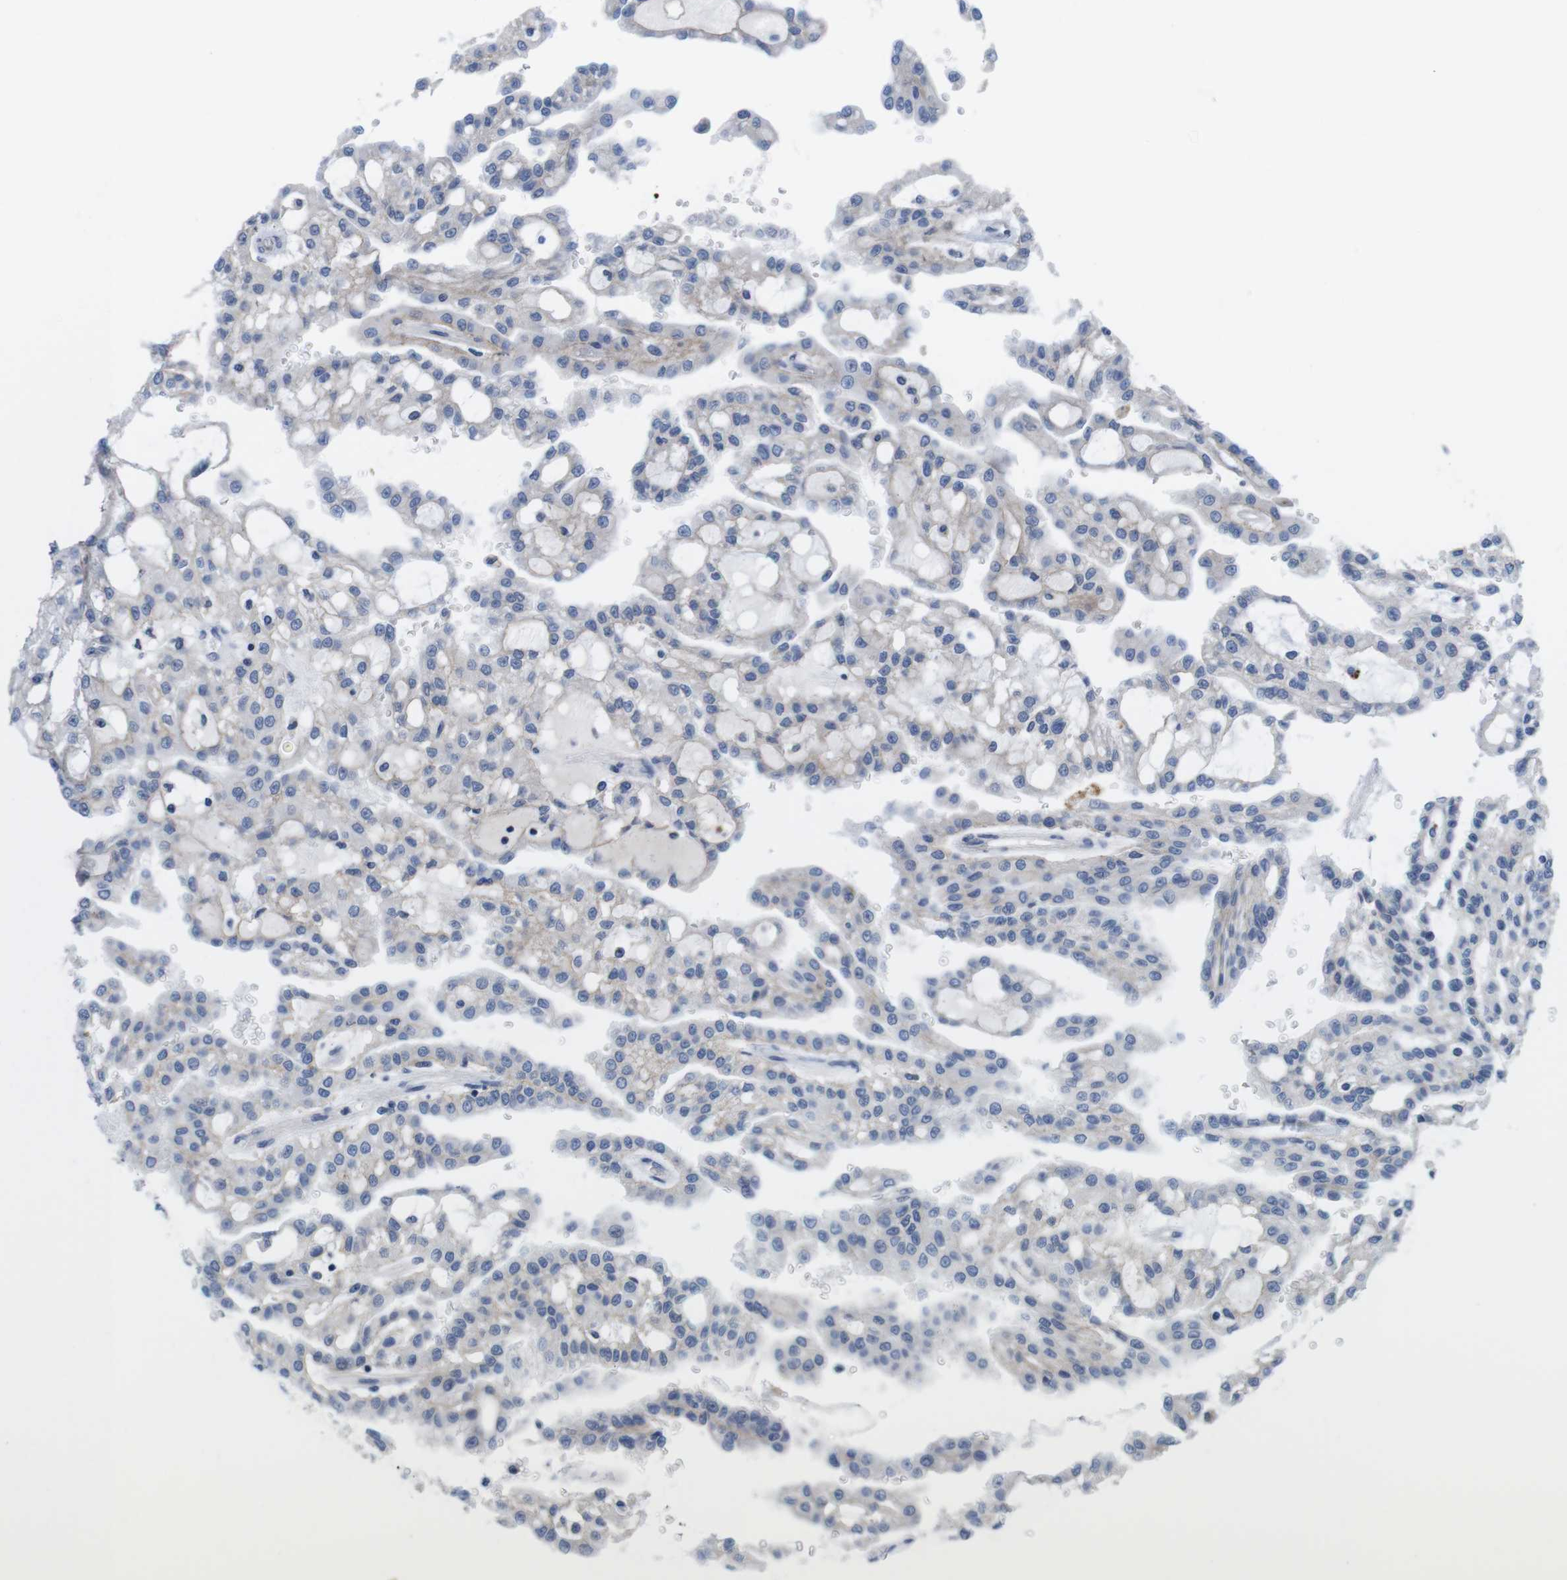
{"staining": {"intensity": "negative", "quantity": "none", "location": "none"}, "tissue": "renal cancer", "cell_type": "Tumor cells", "image_type": "cancer", "snomed": [{"axis": "morphology", "description": "Adenocarcinoma, NOS"}, {"axis": "topography", "description": "Kidney"}], "caption": "Renal cancer (adenocarcinoma) was stained to show a protein in brown. There is no significant staining in tumor cells. The staining was performed using DAB (3,3'-diaminobenzidine) to visualize the protein expression in brown, while the nuclei were stained in blue with hematoxylin (Magnification: 20x).", "gene": "SCRIB", "patient": {"sex": "male", "age": 63}}